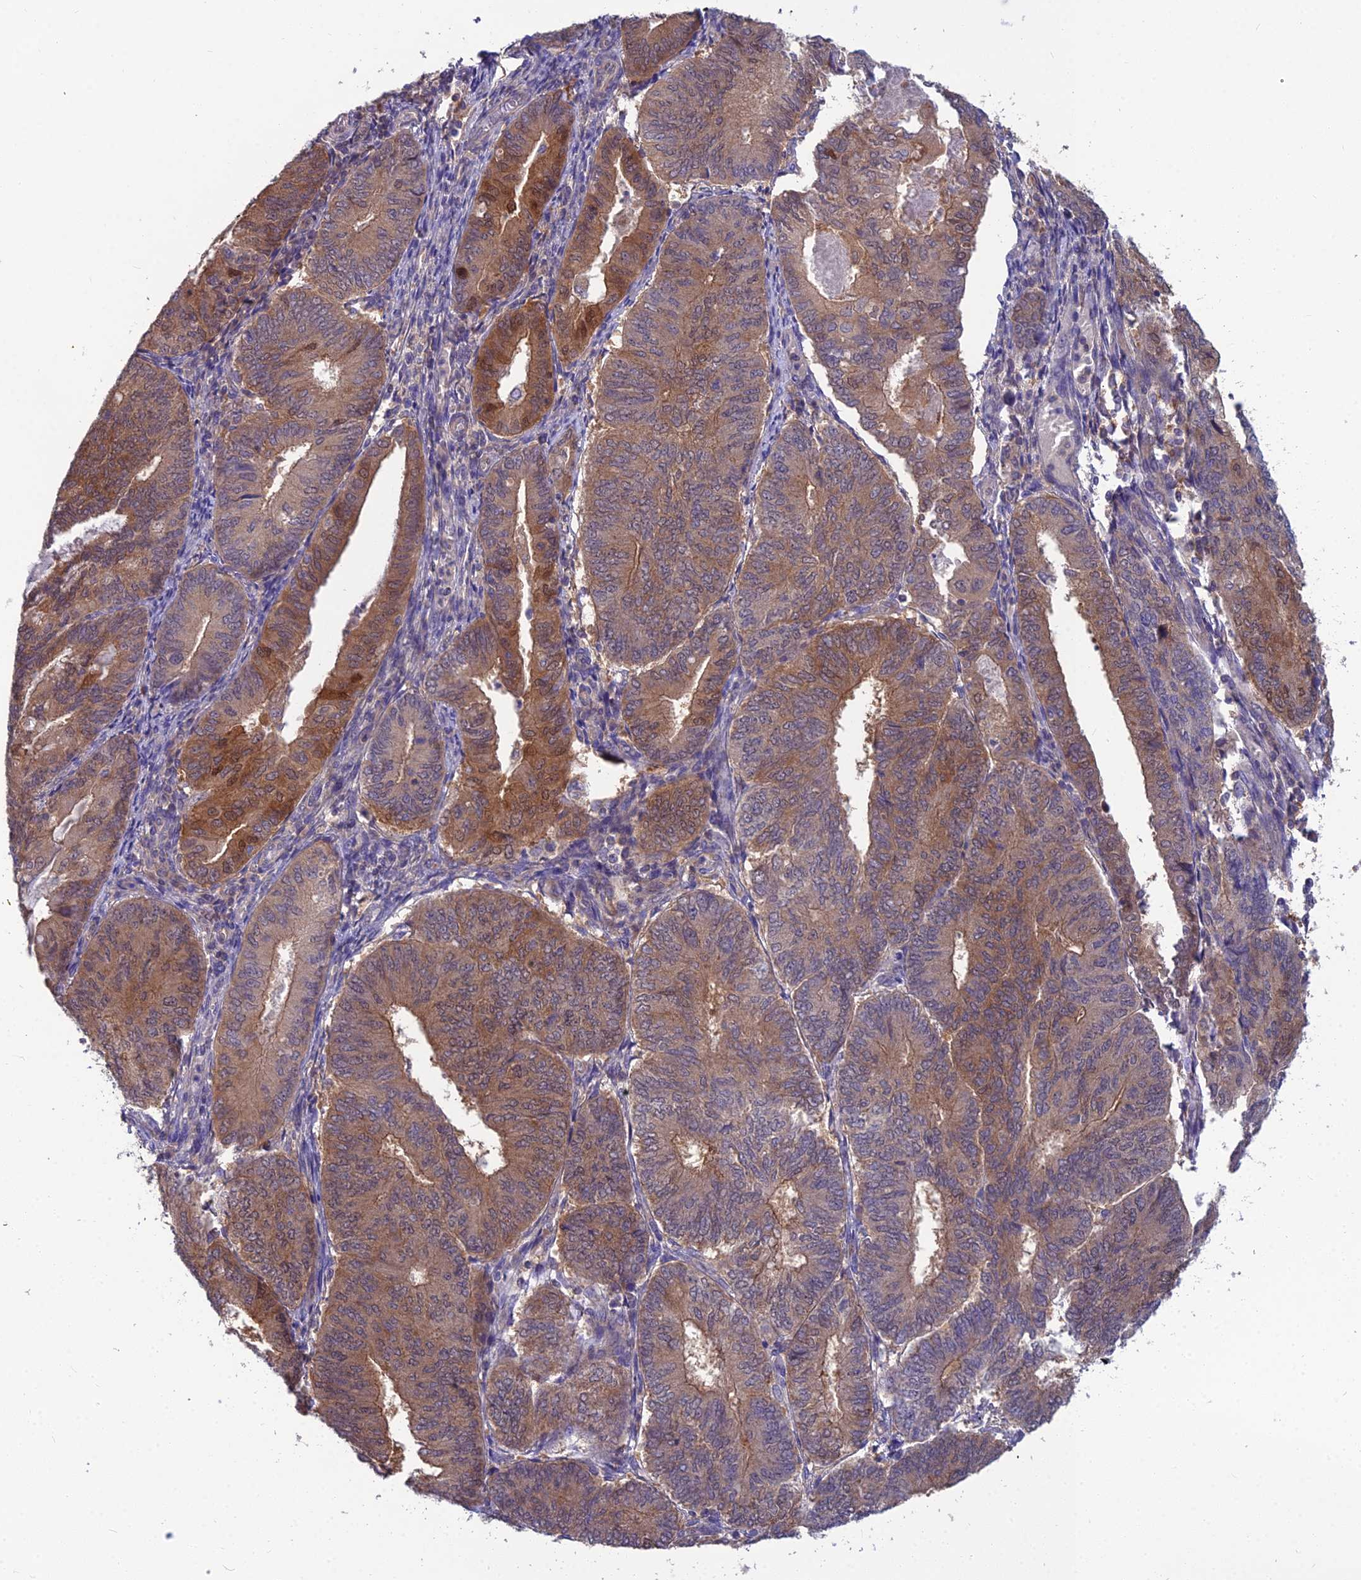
{"staining": {"intensity": "moderate", "quantity": "25%-75%", "location": "cytoplasmic/membranous"}, "tissue": "endometrial cancer", "cell_type": "Tumor cells", "image_type": "cancer", "snomed": [{"axis": "morphology", "description": "Adenocarcinoma, NOS"}, {"axis": "topography", "description": "Endometrium"}], "caption": "Protein staining shows moderate cytoplasmic/membranous expression in approximately 25%-75% of tumor cells in endometrial cancer.", "gene": "MVD", "patient": {"sex": "female", "age": 81}}